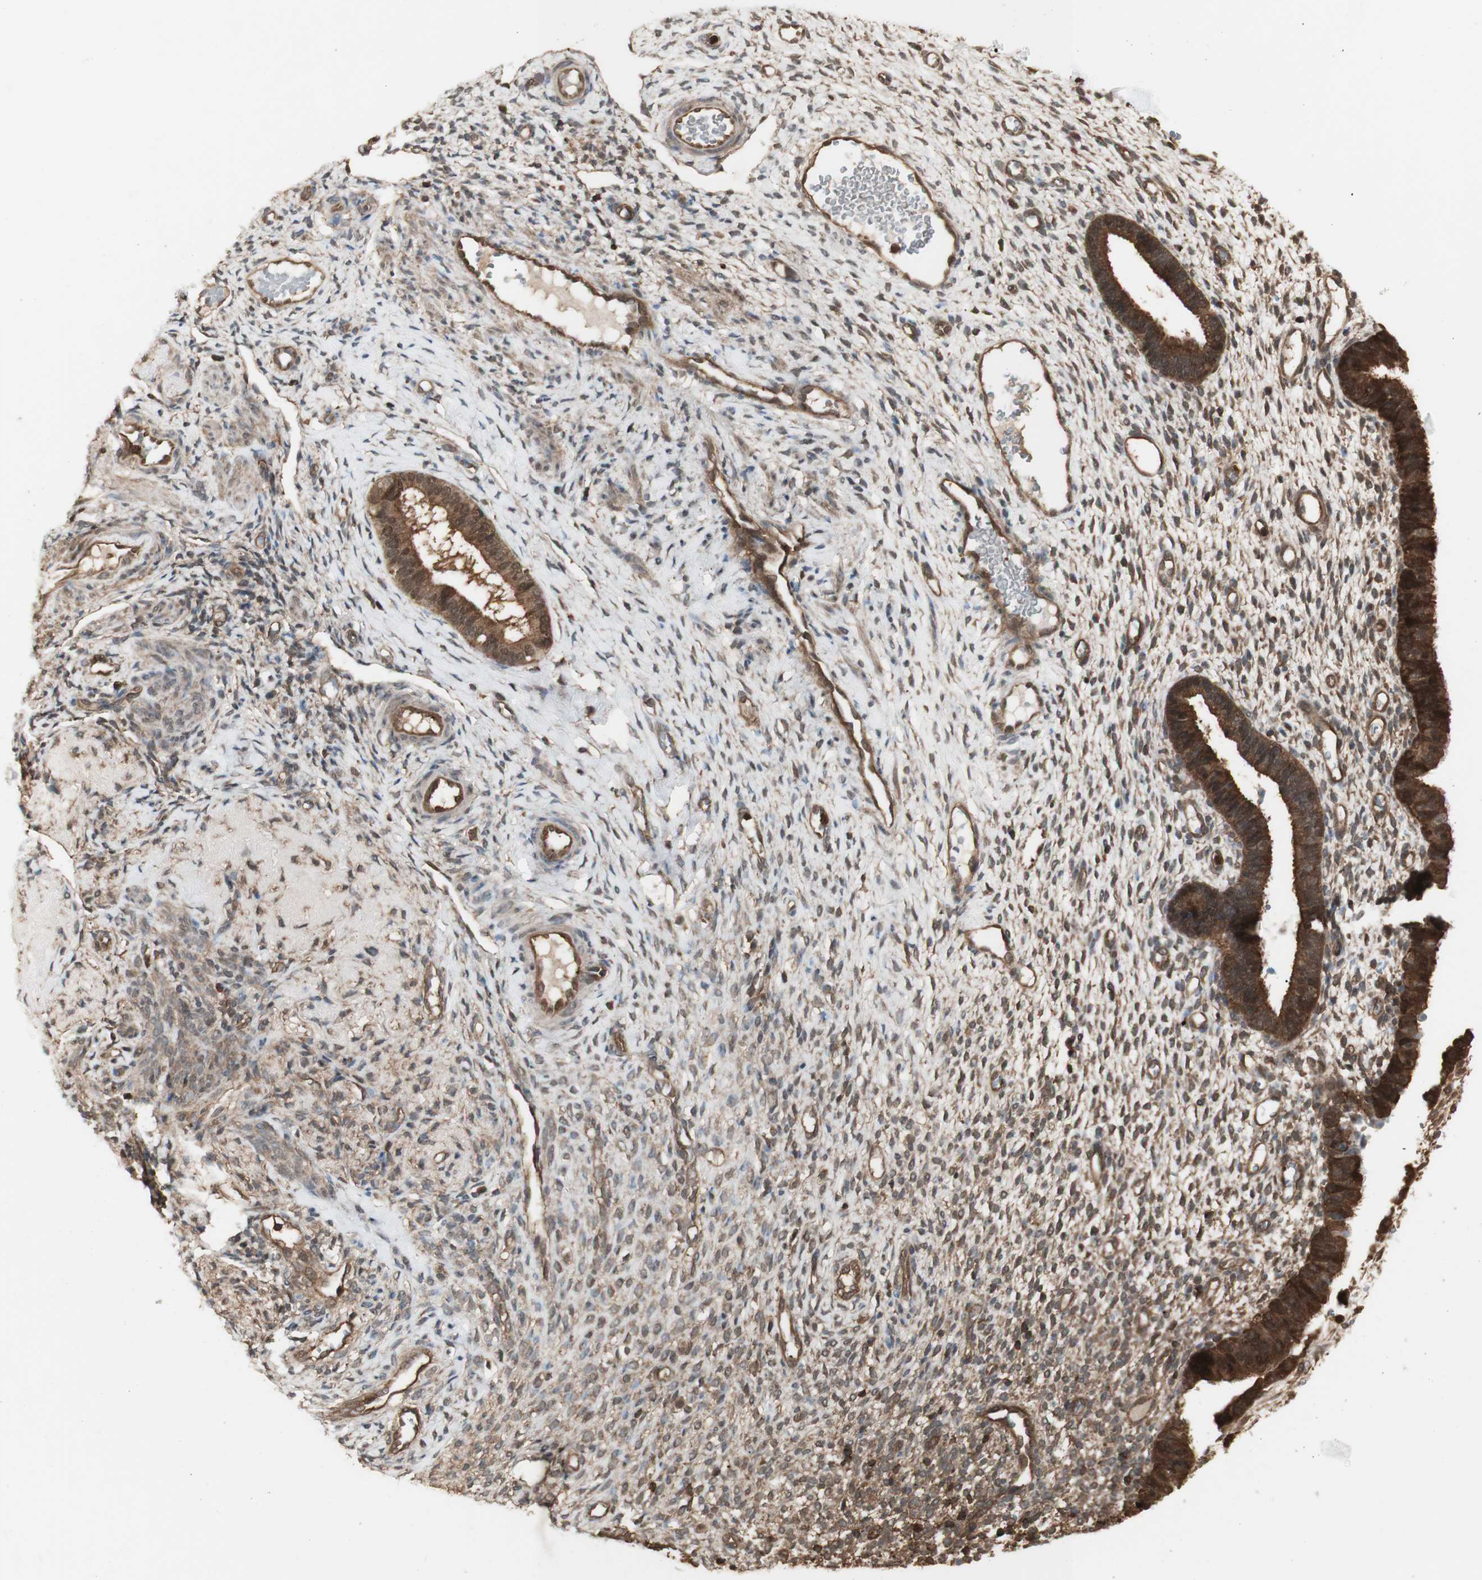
{"staining": {"intensity": "moderate", "quantity": ">75%", "location": "cytoplasmic/membranous"}, "tissue": "endometrium", "cell_type": "Cells in endometrial stroma", "image_type": "normal", "snomed": [{"axis": "morphology", "description": "Normal tissue, NOS"}, {"axis": "topography", "description": "Endometrium"}], "caption": "Immunohistochemical staining of benign human endometrium reveals moderate cytoplasmic/membranous protein positivity in approximately >75% of cells in endometrial stroma. The staining is performed using DAB brown chromogen to label protein expression. The nuclei are counter-stained blue using hematoxylin.", "gene": "YWHAB", "patient": {"sex": "female", "age": 61}}